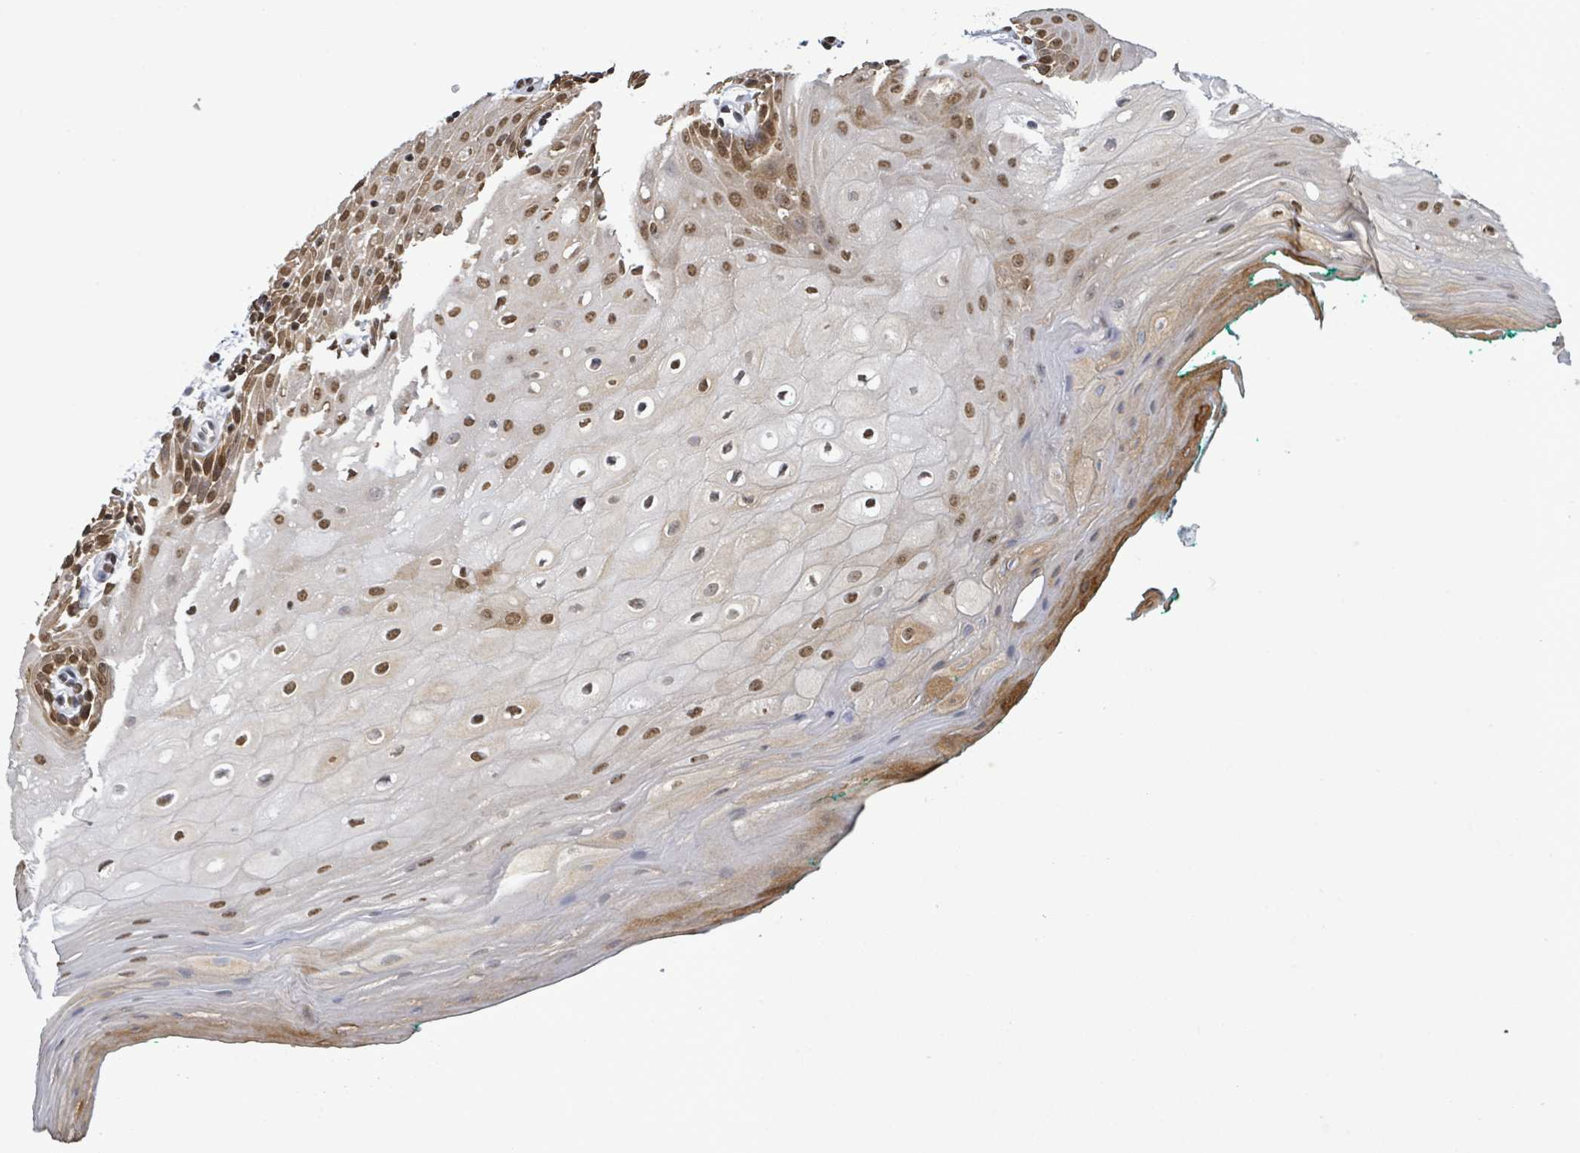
{"staining": {"intensity": "strong", "quantity": "25%-75%", "location": "cytoplasmic/membranous,nuclear"}, "tissue": "oral mucosa", "cell_type": "Squamous epithelial cells", "image_type": "normal", "snomed": [{"axis": "morphology", "description": "Normal tissue, NOS"}, {"axis": "morphology", "description": "Squamous cell carcinoma, NOS"}, {"axis": "topography", "description": "Oral tissue"}, {"axis": "topography", "description": "Tounge, NOS"}, {"axis": "topography", "description": "Head-Neck"}], "caption": "Oral mucosa stained for a protein exhibits strong cytoplasmic/membranous,nuclear positivity in squamous epithelial cells. (DAB (3,3'-diaminobenzidine) IHC, brown staining for protein, blue staining for nuclei).", "gene": "SAMD14", "patient": {"sex": "male", "age": 79}}